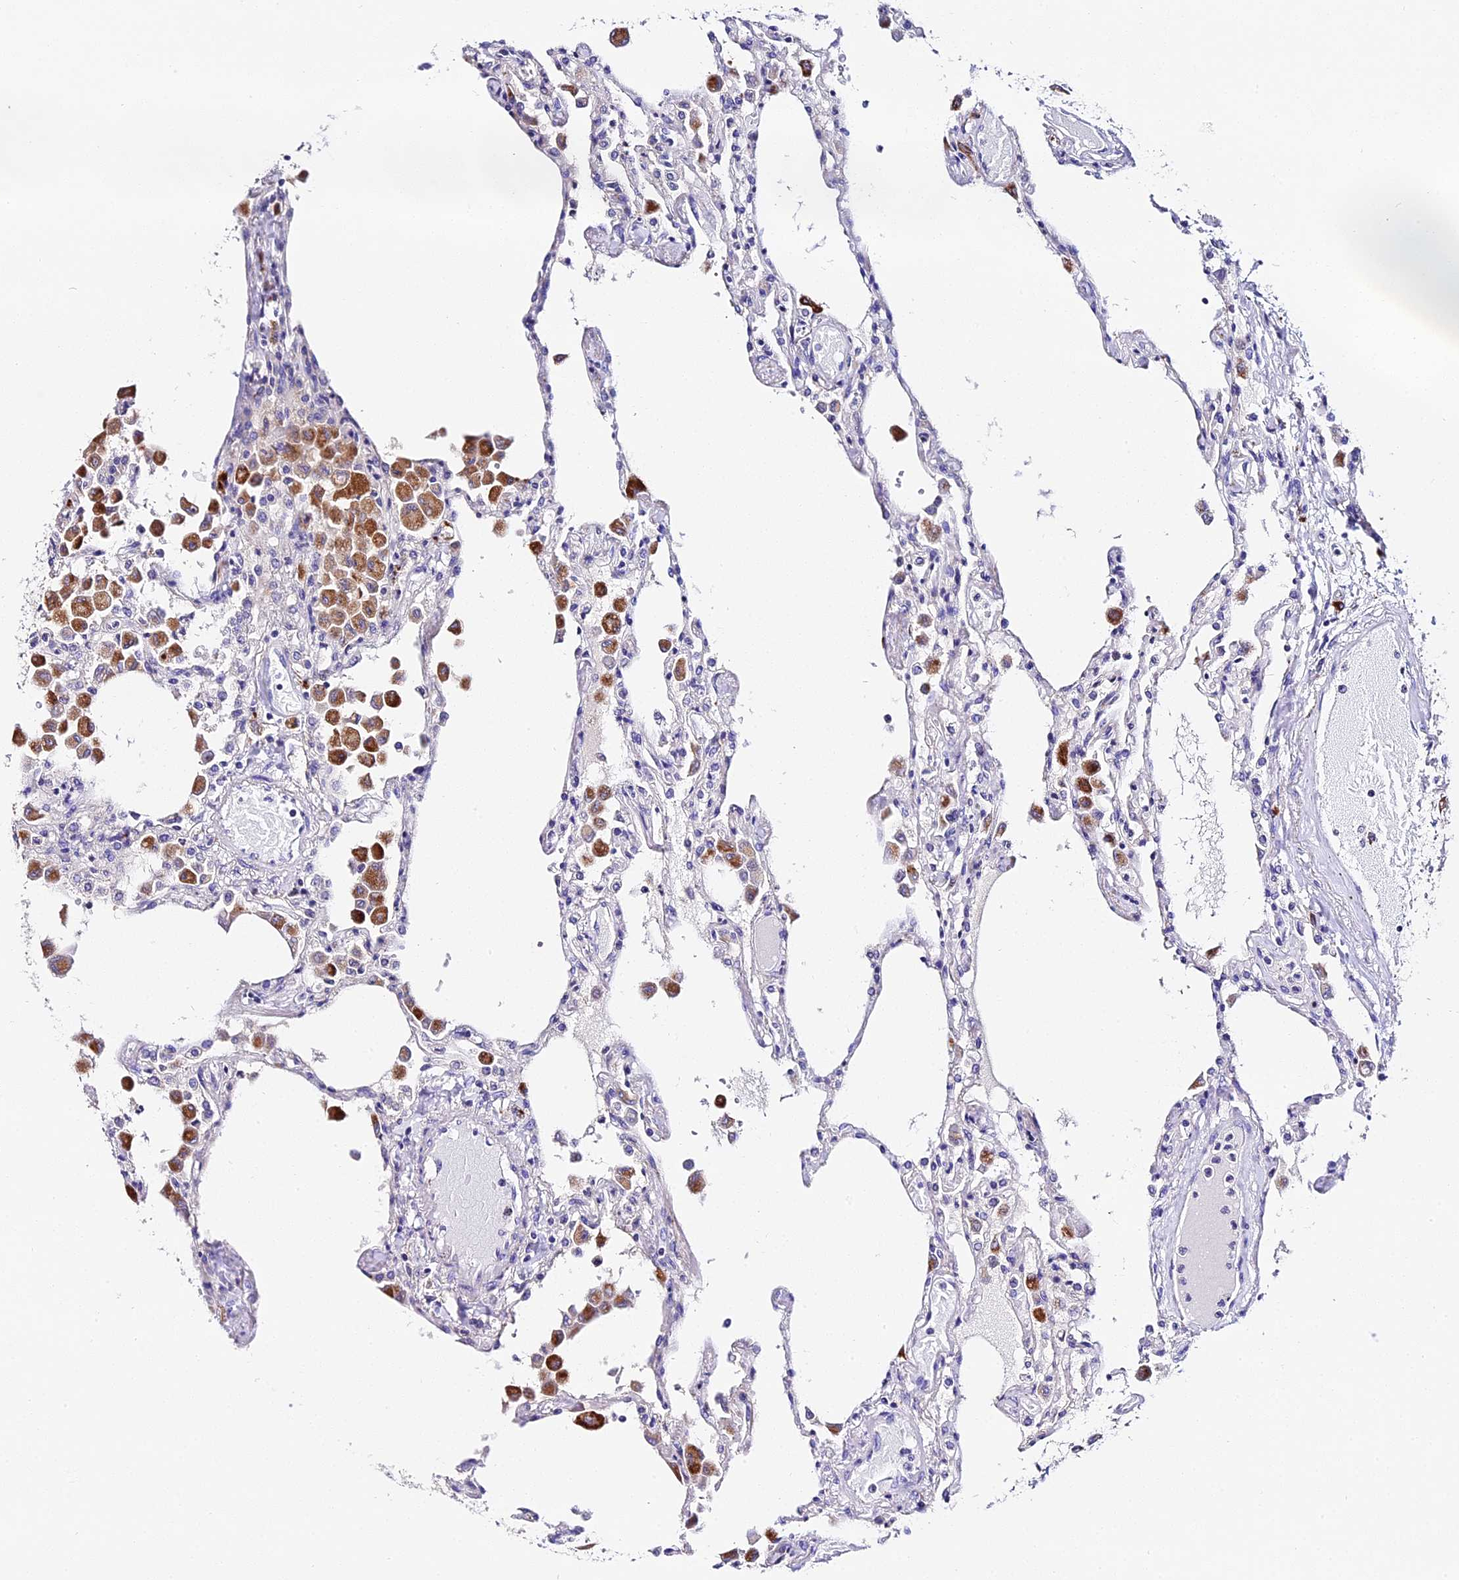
{"staining": {"intensity": "negative", "quantity": "none", "location": "none"}, "tissue": "lung", "cell_type": "Alveolar cells", "image_type": "normal", "snomed": [{"axis": "morphology", "description": "Normal tissue, NOS"}, {"axis": "topography", "description": "Bronchus"}, {"axis": "topography", "description": "Lung"}], "caption": "Immunohistochemical staining of normal human lung displays no significant expression in alveolar cells. The staining was performed using DAB (3,3'-diaminobenzidine) to visualize the protein expression in brown, while the nuclei were stained in blue with hematoxylin (Magnification: 20x).", "gene": "LYPD6", "patient": {"sex": "female", "age": 49}}